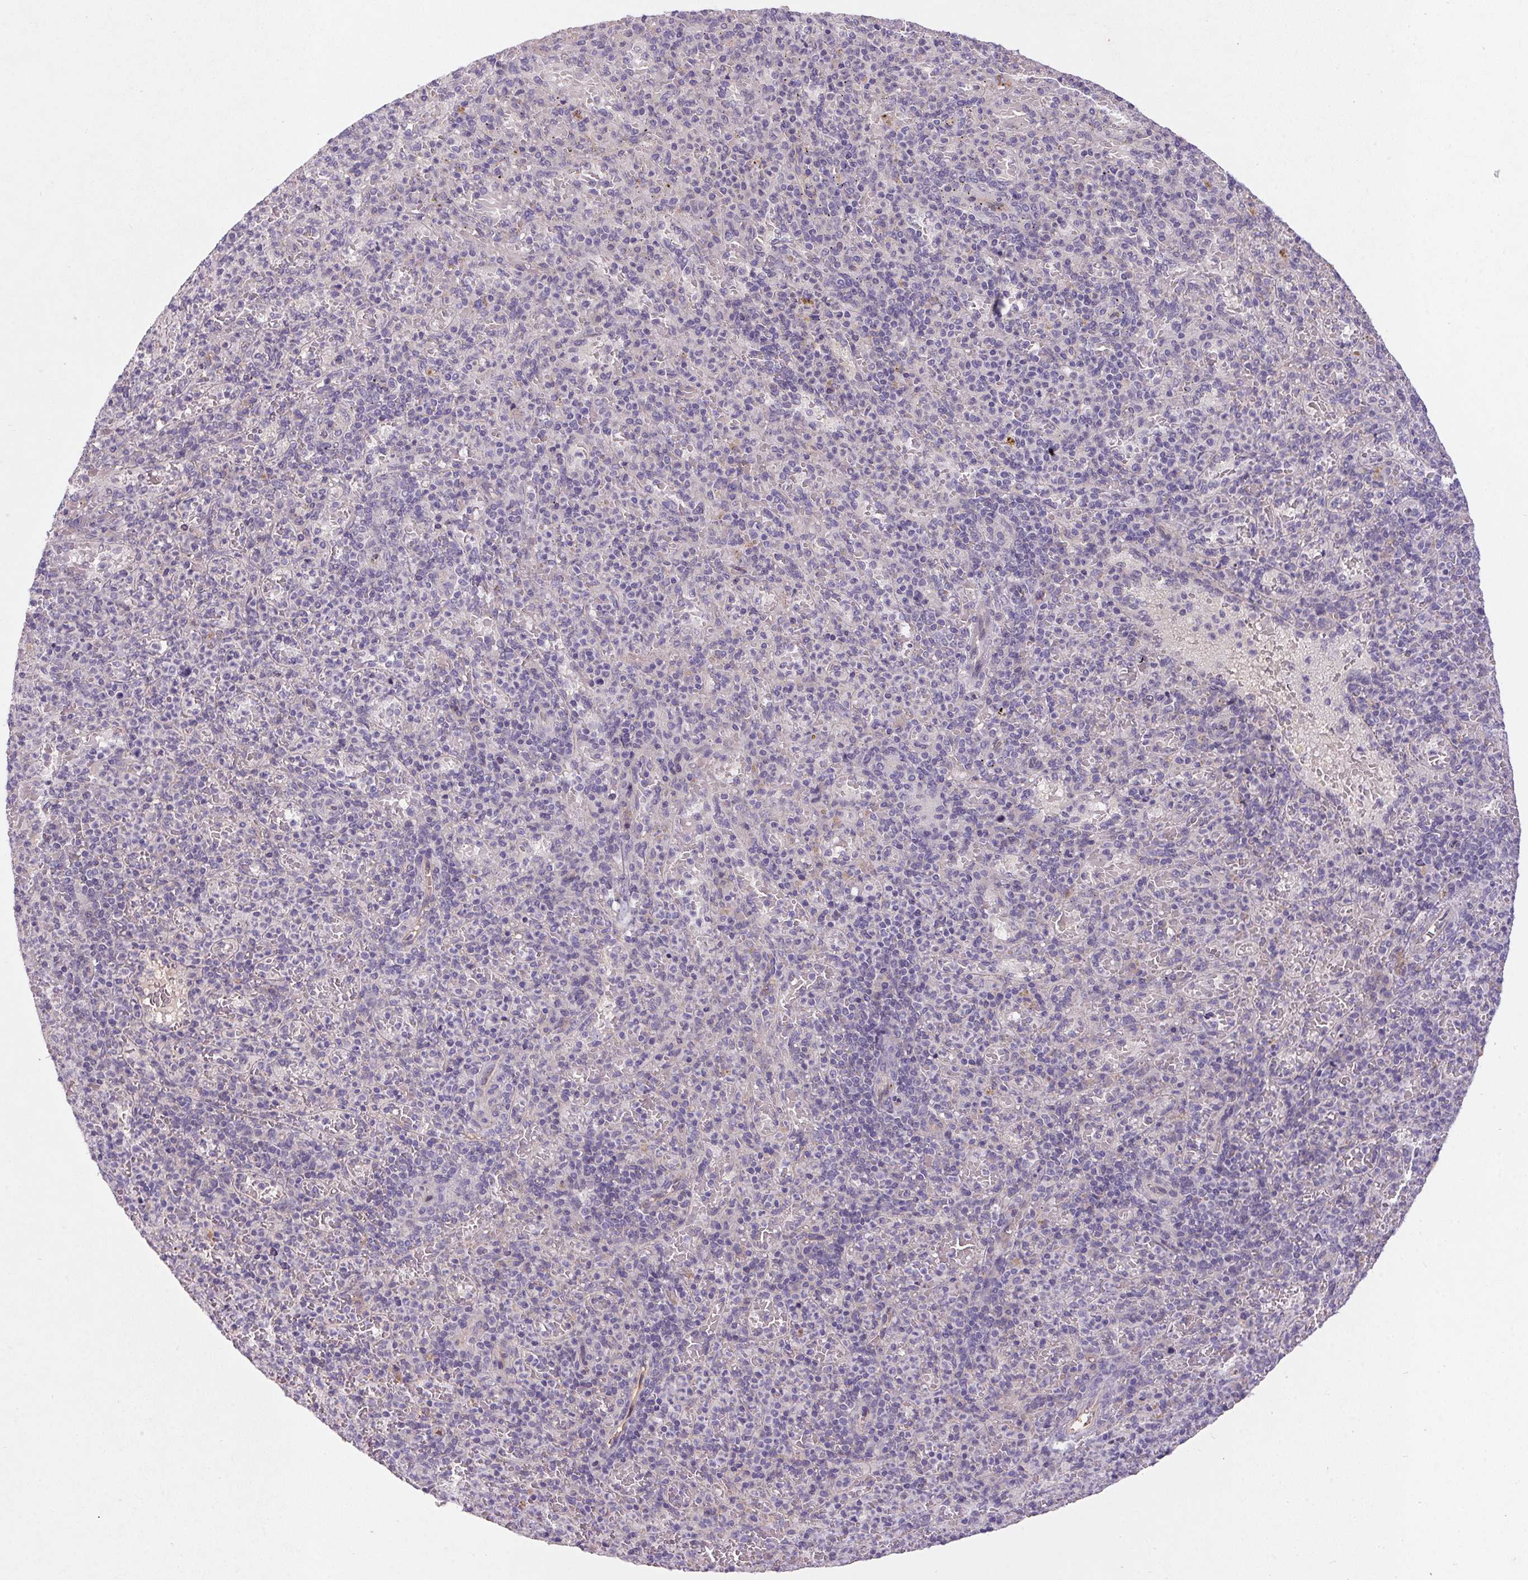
{"staining": {"intensity": "negative", "quantity": "none", "location": "none"}, "tissue": "spleen", "cell_type": "Cells in red pulp", "image_type": "normal", "snomed": [{"axis": "morphology", "description": "Normal tissue, NOS"}, {"axis": "topography", "description": "Spleen"}], "caption": "Cells in red pulp are negative for brown protein staining in normal spleen. The staining was performed using DAB to visualize the protein expression in brown, while the nuclei were stained in blue with hematoxylin (Magnification: 20x).", "gene": "APOC4", "patient": {"sex": "female", "age": 74}}